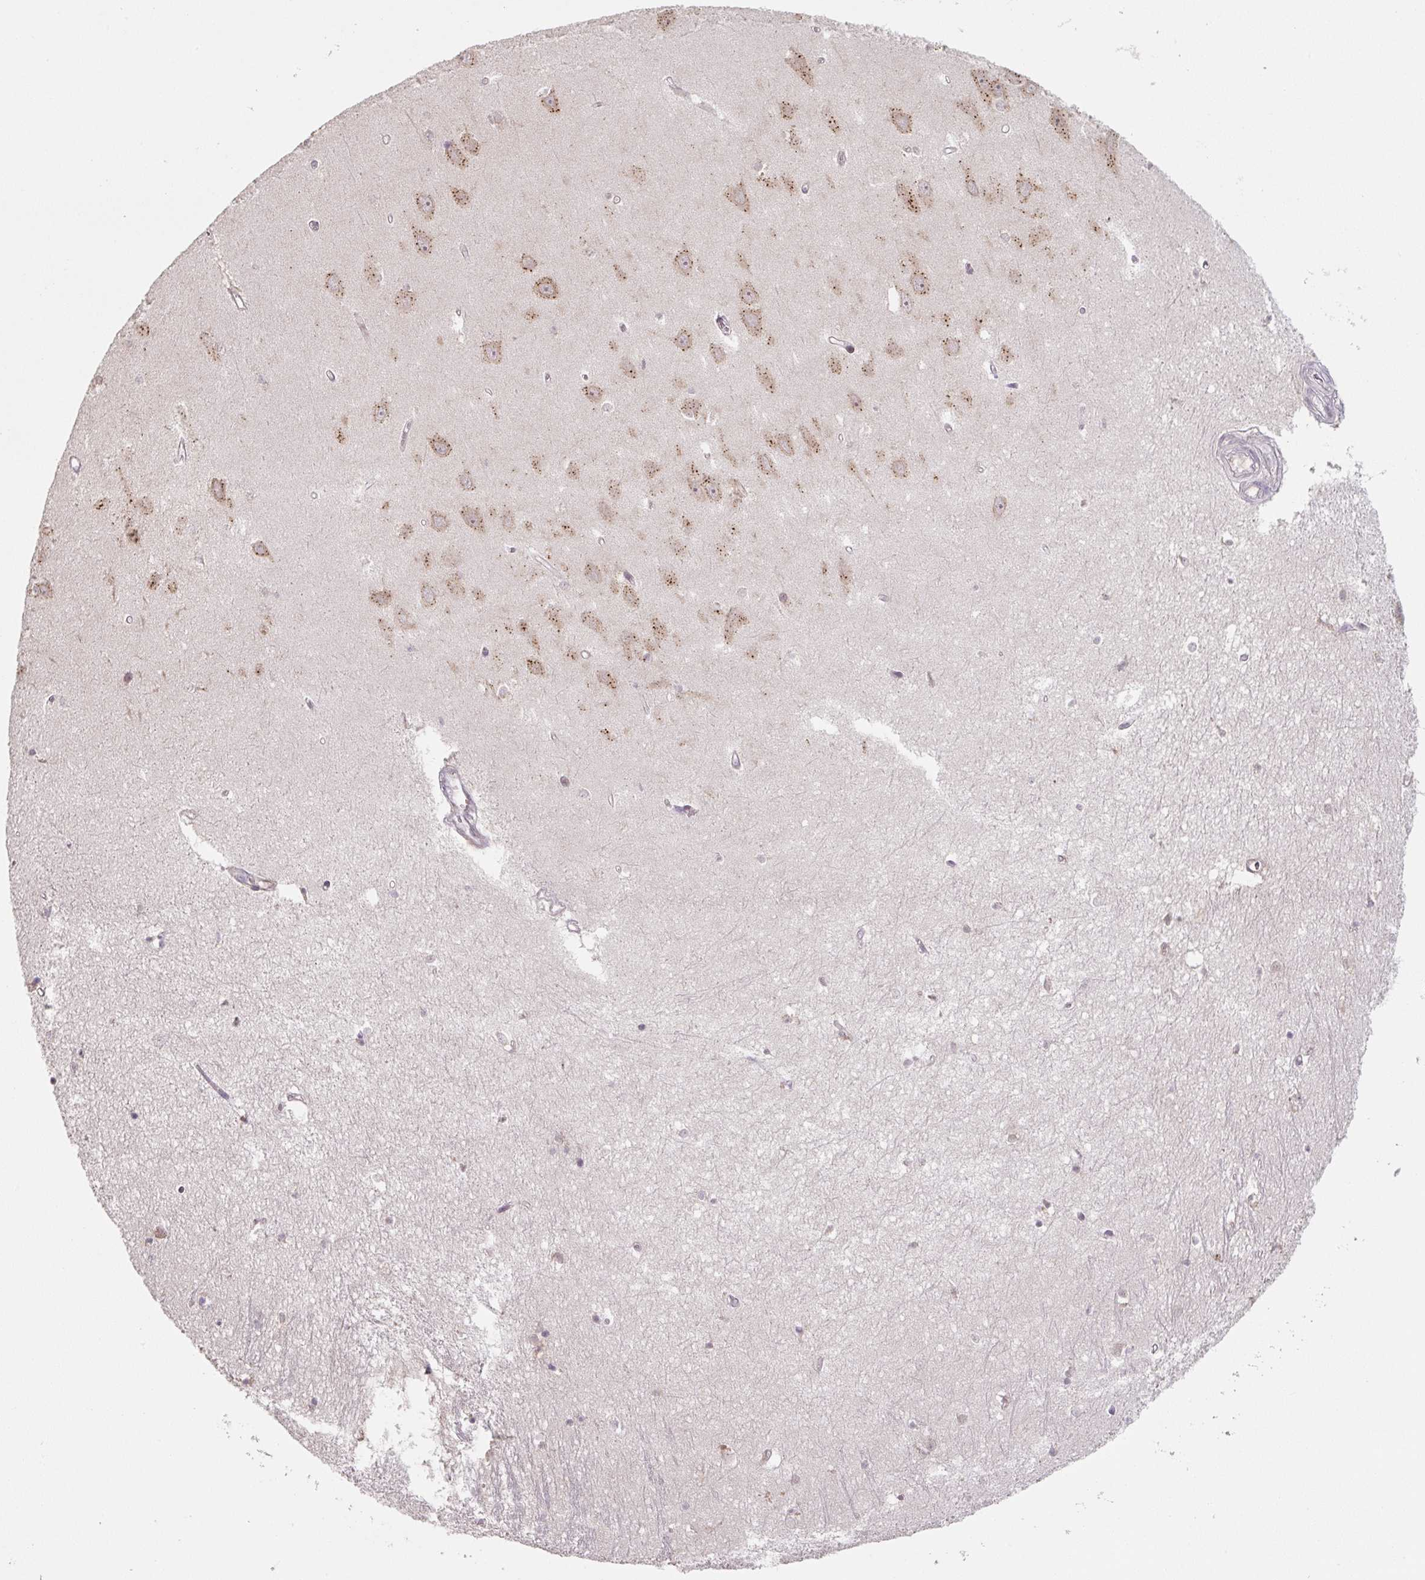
{"staining": {"intensity": "negative", "quantity": "none", "location": "none"}, "tissue": "hippocampus", "cell_type": "Glial cells", "image_type": "normal", "snomed": [{"axis": "morphology", "description": "Normal tissue, NOS"}, {"axis": "topography", "description": "Hippocampus"}], "caption": "Immunohistochemistry (IHC) image of normal hippocampus stained for a protein (brown), which reveals no expression in glial cells. Brightfield microscopy of IHC stained with DAB (brown) and hematoxylin (blue), captured at high magnification.", "gene": "C2orf73", "patient": {"sex": "female", "age": 64}}